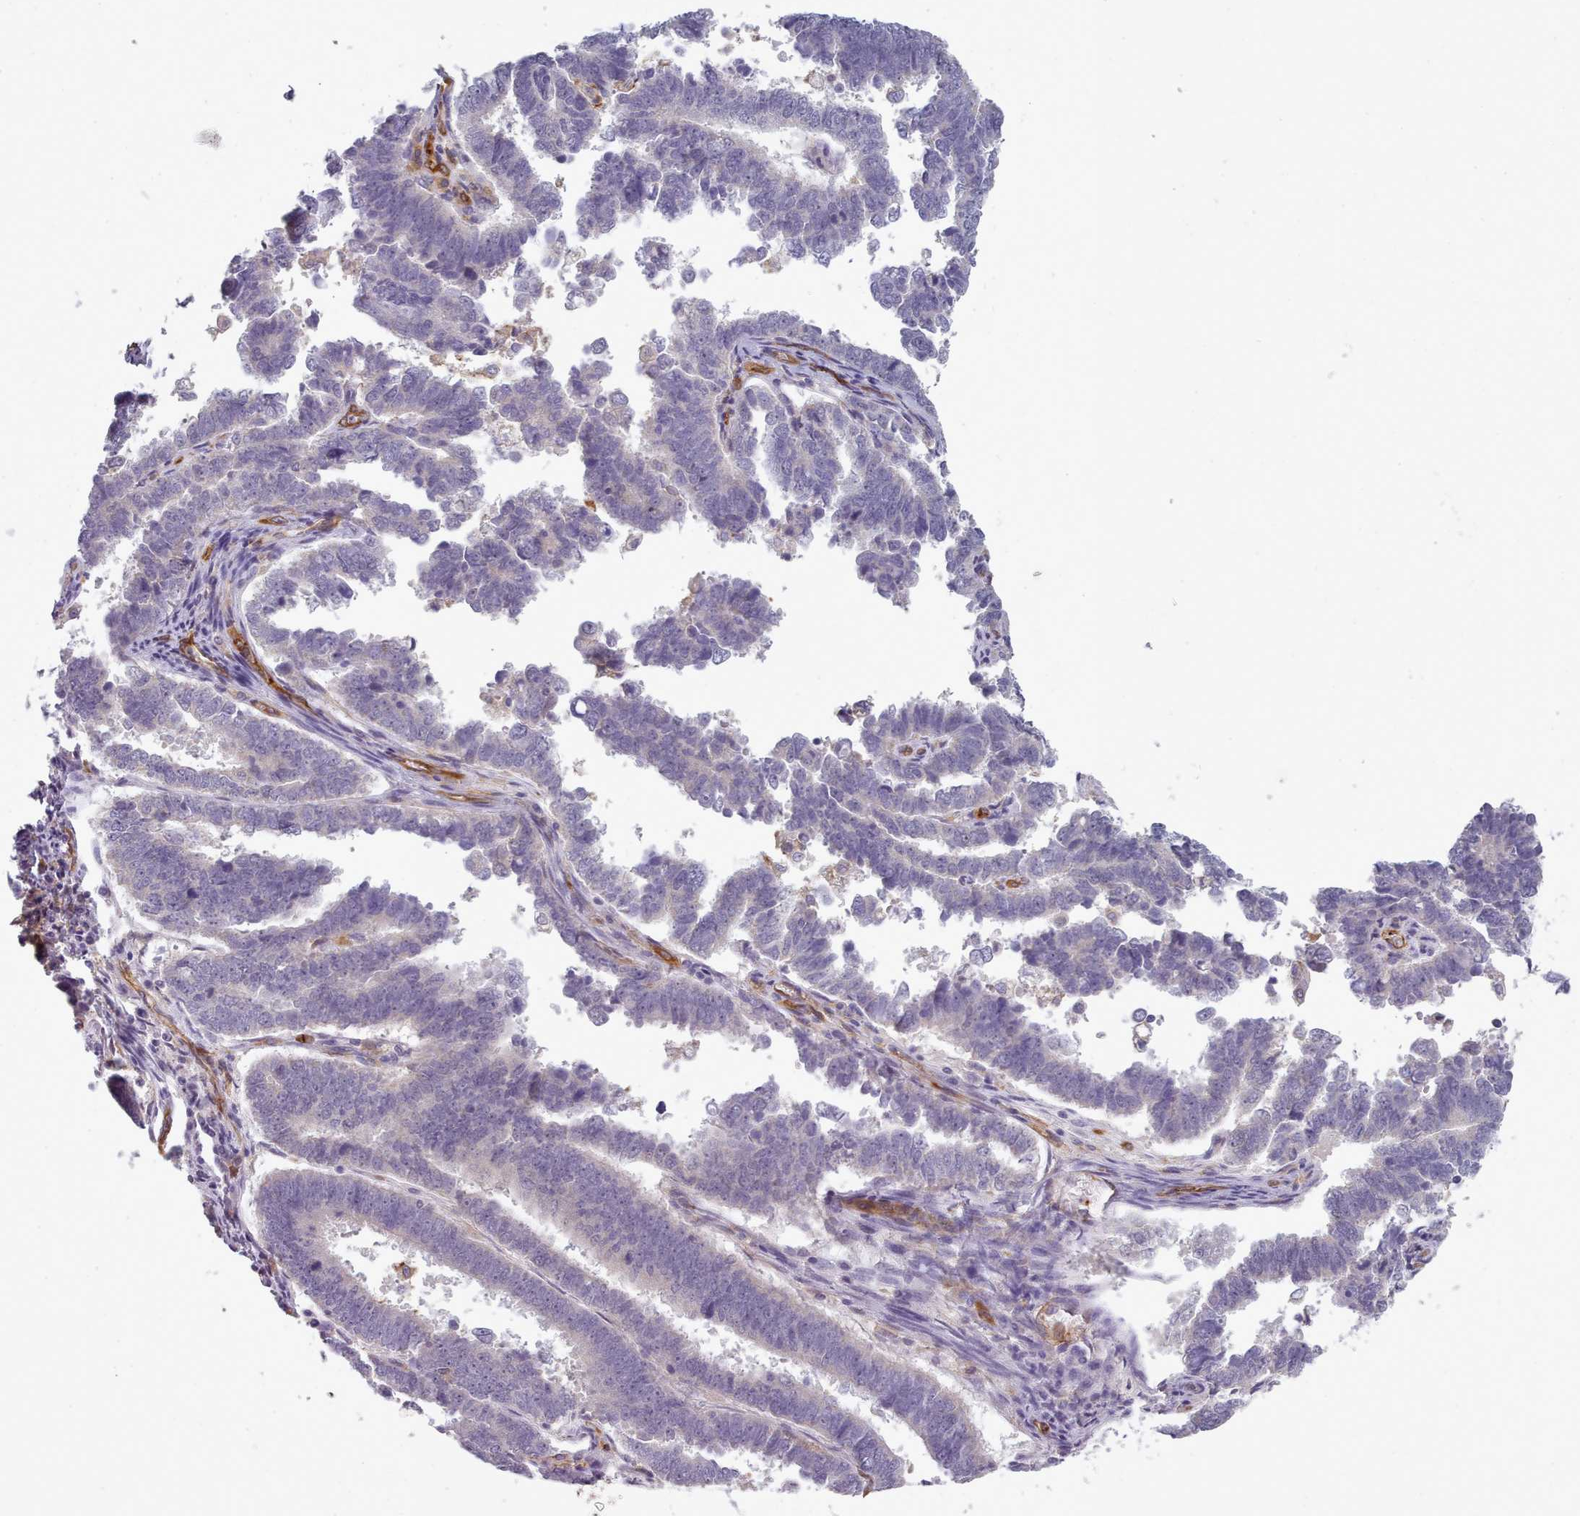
{"staining": {"intensity": "negative", "quantity": "none", "location": "none"}, "tissue": "endometrial cancer", "cell_type": "Tumor cells", "image_type": "cancer", "snomed": [{"axis": "morphology", "description": "Adenocarcinoma, NOS"}, {"axis": "topography", "description": "Endometrium"}], "caption": "Endometrial adenocarcinoma was stained to show a protein in brown. There is no significant staining in tumor cells.", "gene": "CD300LF", "patient": {"sex": "female", "age": 75}}